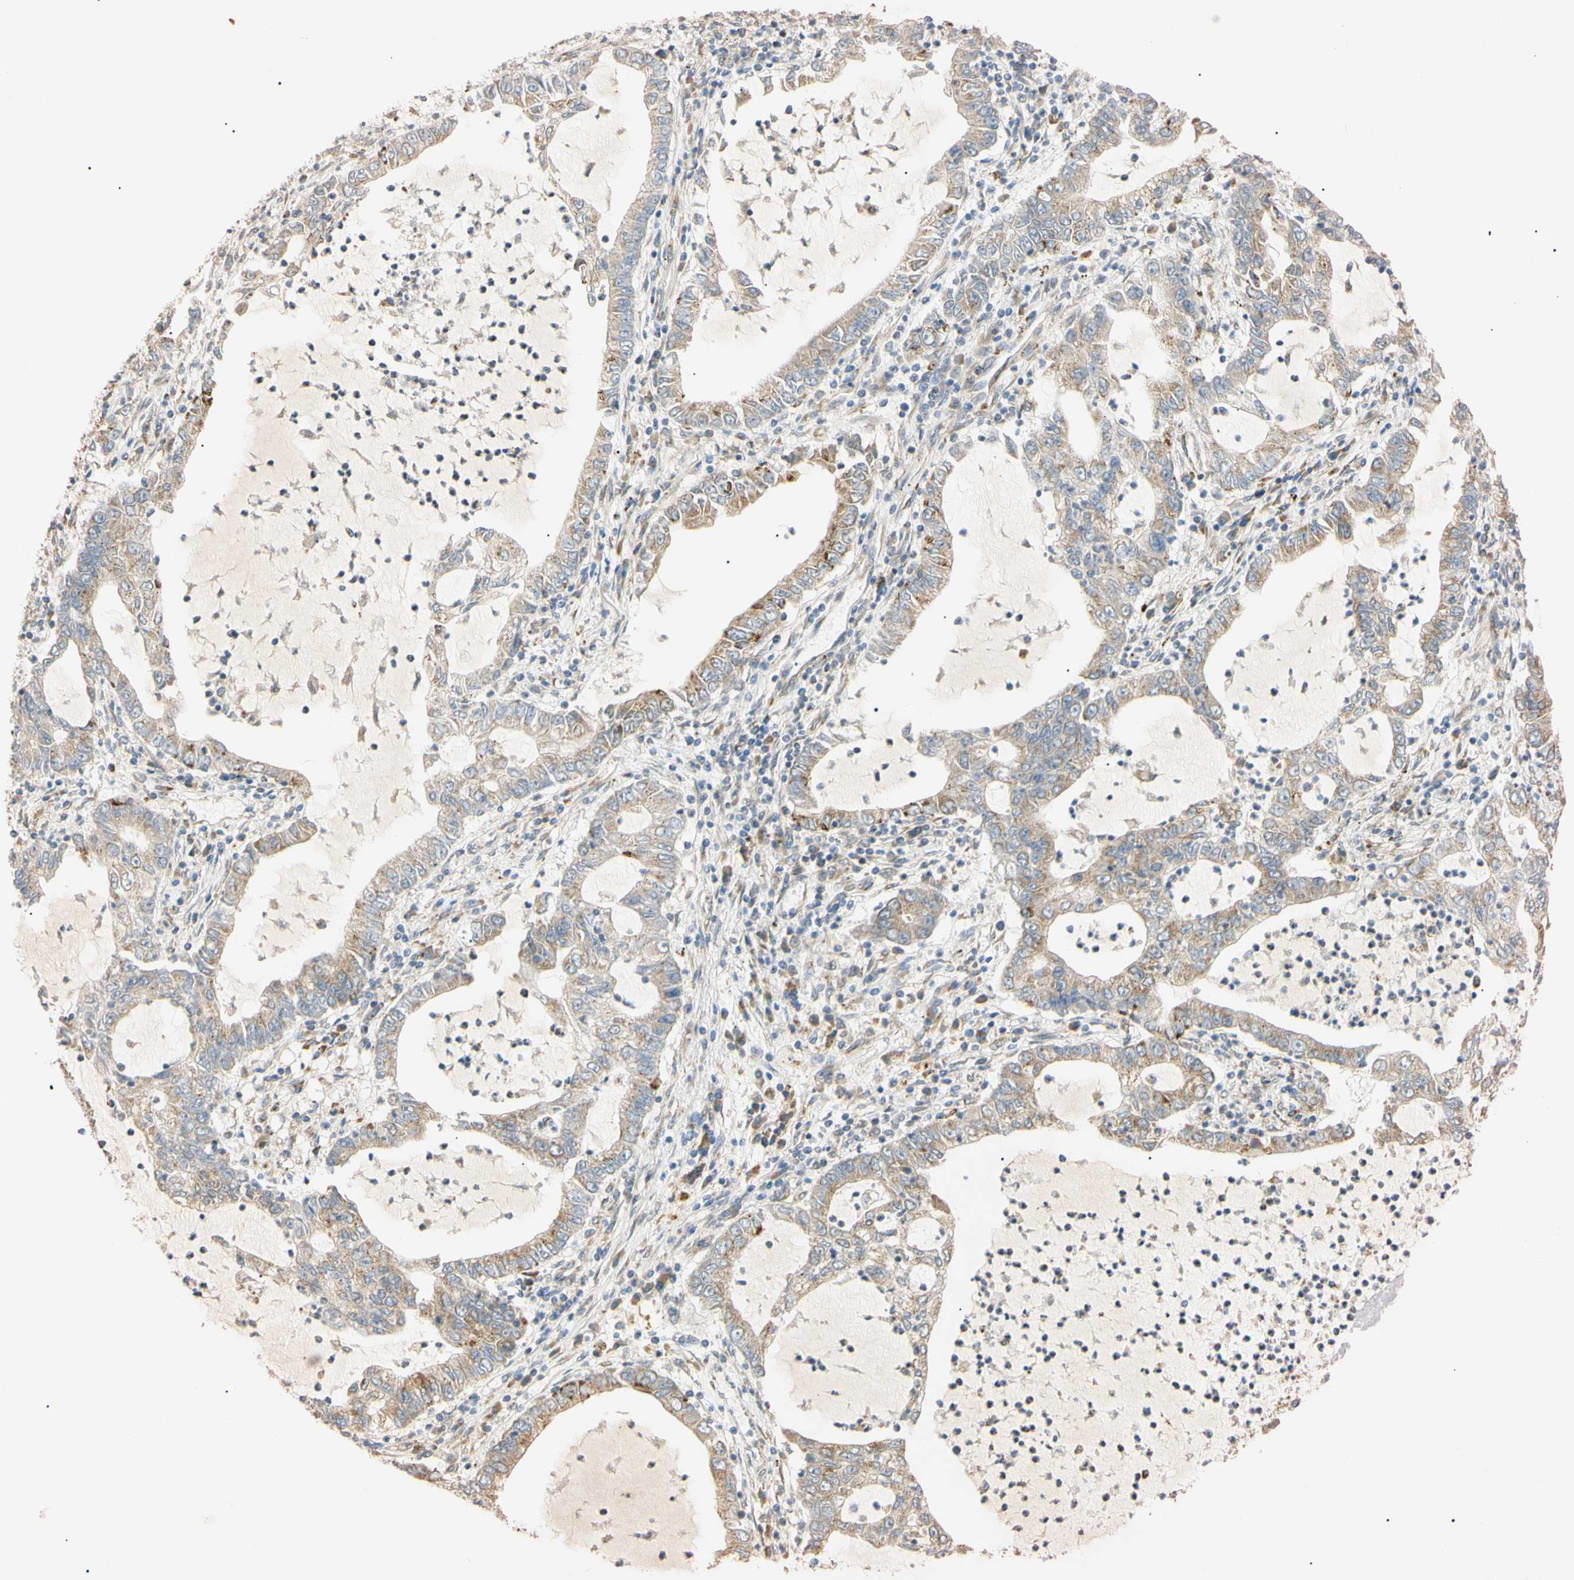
{"staining": {"intensity": "moderate", "quantity": "25%-75%", "location": "cytoplasmic/membranous"}, "tissue": "lung cancer", "cell_type": "Tumor cells", "image_type": "cancer", "snomed": [{"axis": "morphology", "description": "Adenocarcinoma, NOS"}, {"axis": "topography", "description": "Lung"}], "caption": "Brown immunohistochemical staining in human lung adenocarcinoma displays moderate cytoplasmic/membranous staining in about 25%-75% of tumor cells.", "gene": "IER3IP1", "patient": {"sex": "female", "age": 51}}